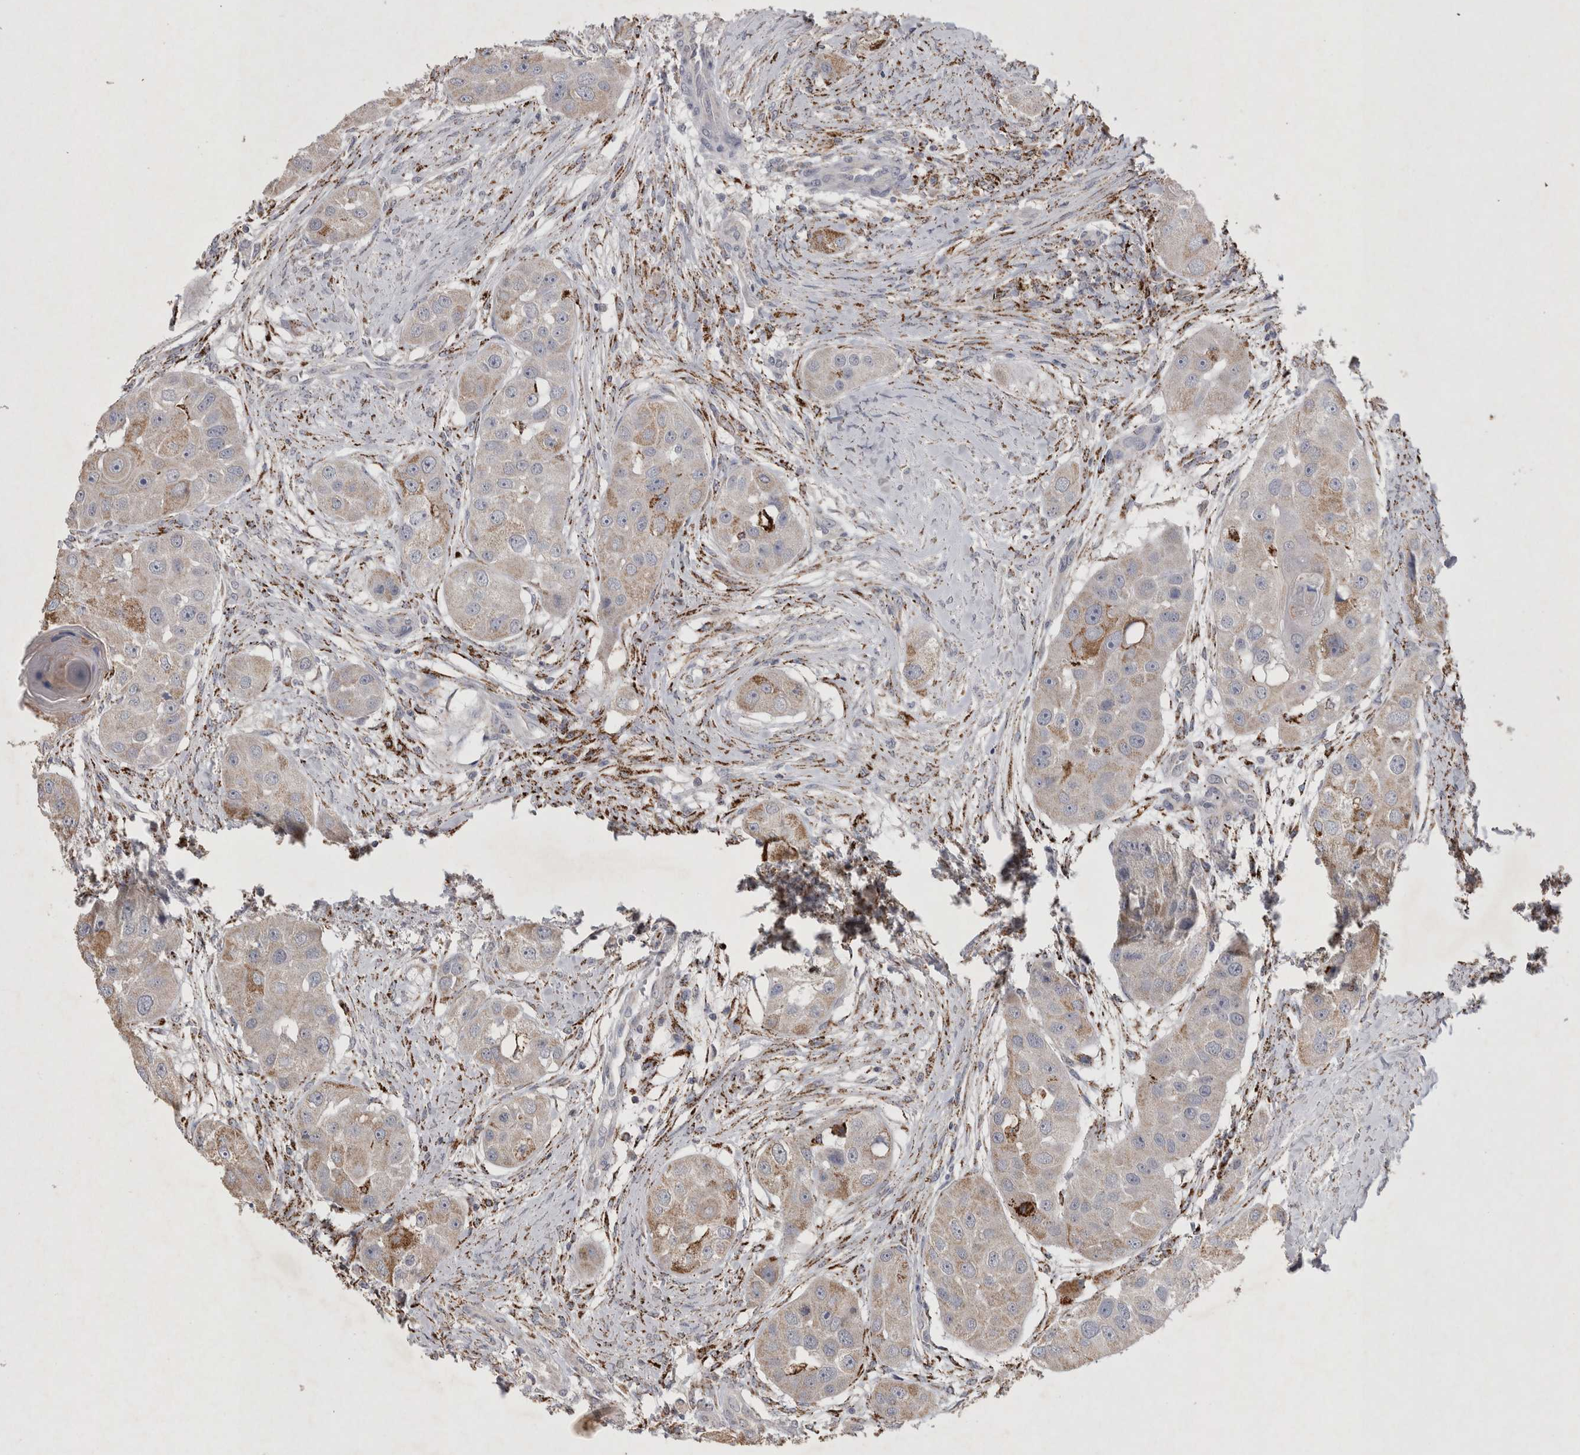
{"staining": {"intensity": "moderate", "quantity": "25%-75%", "location": "cytoplasmic/membranous"}, "tissue": "head and neck cancer", "cell_type": "Tumor cells", "image_type": "cancer", "snomed": [{"axis": "morphology", "description": "Normal tissue, NOS"}, {"axis": "morphology", "description": "Squamous cell carcinoma, NOS"}, {"axis": "topography", "description": "Skeletal muscle"}, {"axis": "topography", "description": "Head-Neck"}], "caption": "Immunohistochemistry (IHC) (DAB (3,3'-diaminobenzidine)) staining of head and neck squamous cell carcinoma displays moderate cytoplasmic/membranous protein positivity in about 25%-75% of tumor cells.", "gene": "DKK3", "patient": {"sex": "male", "age": 51}}